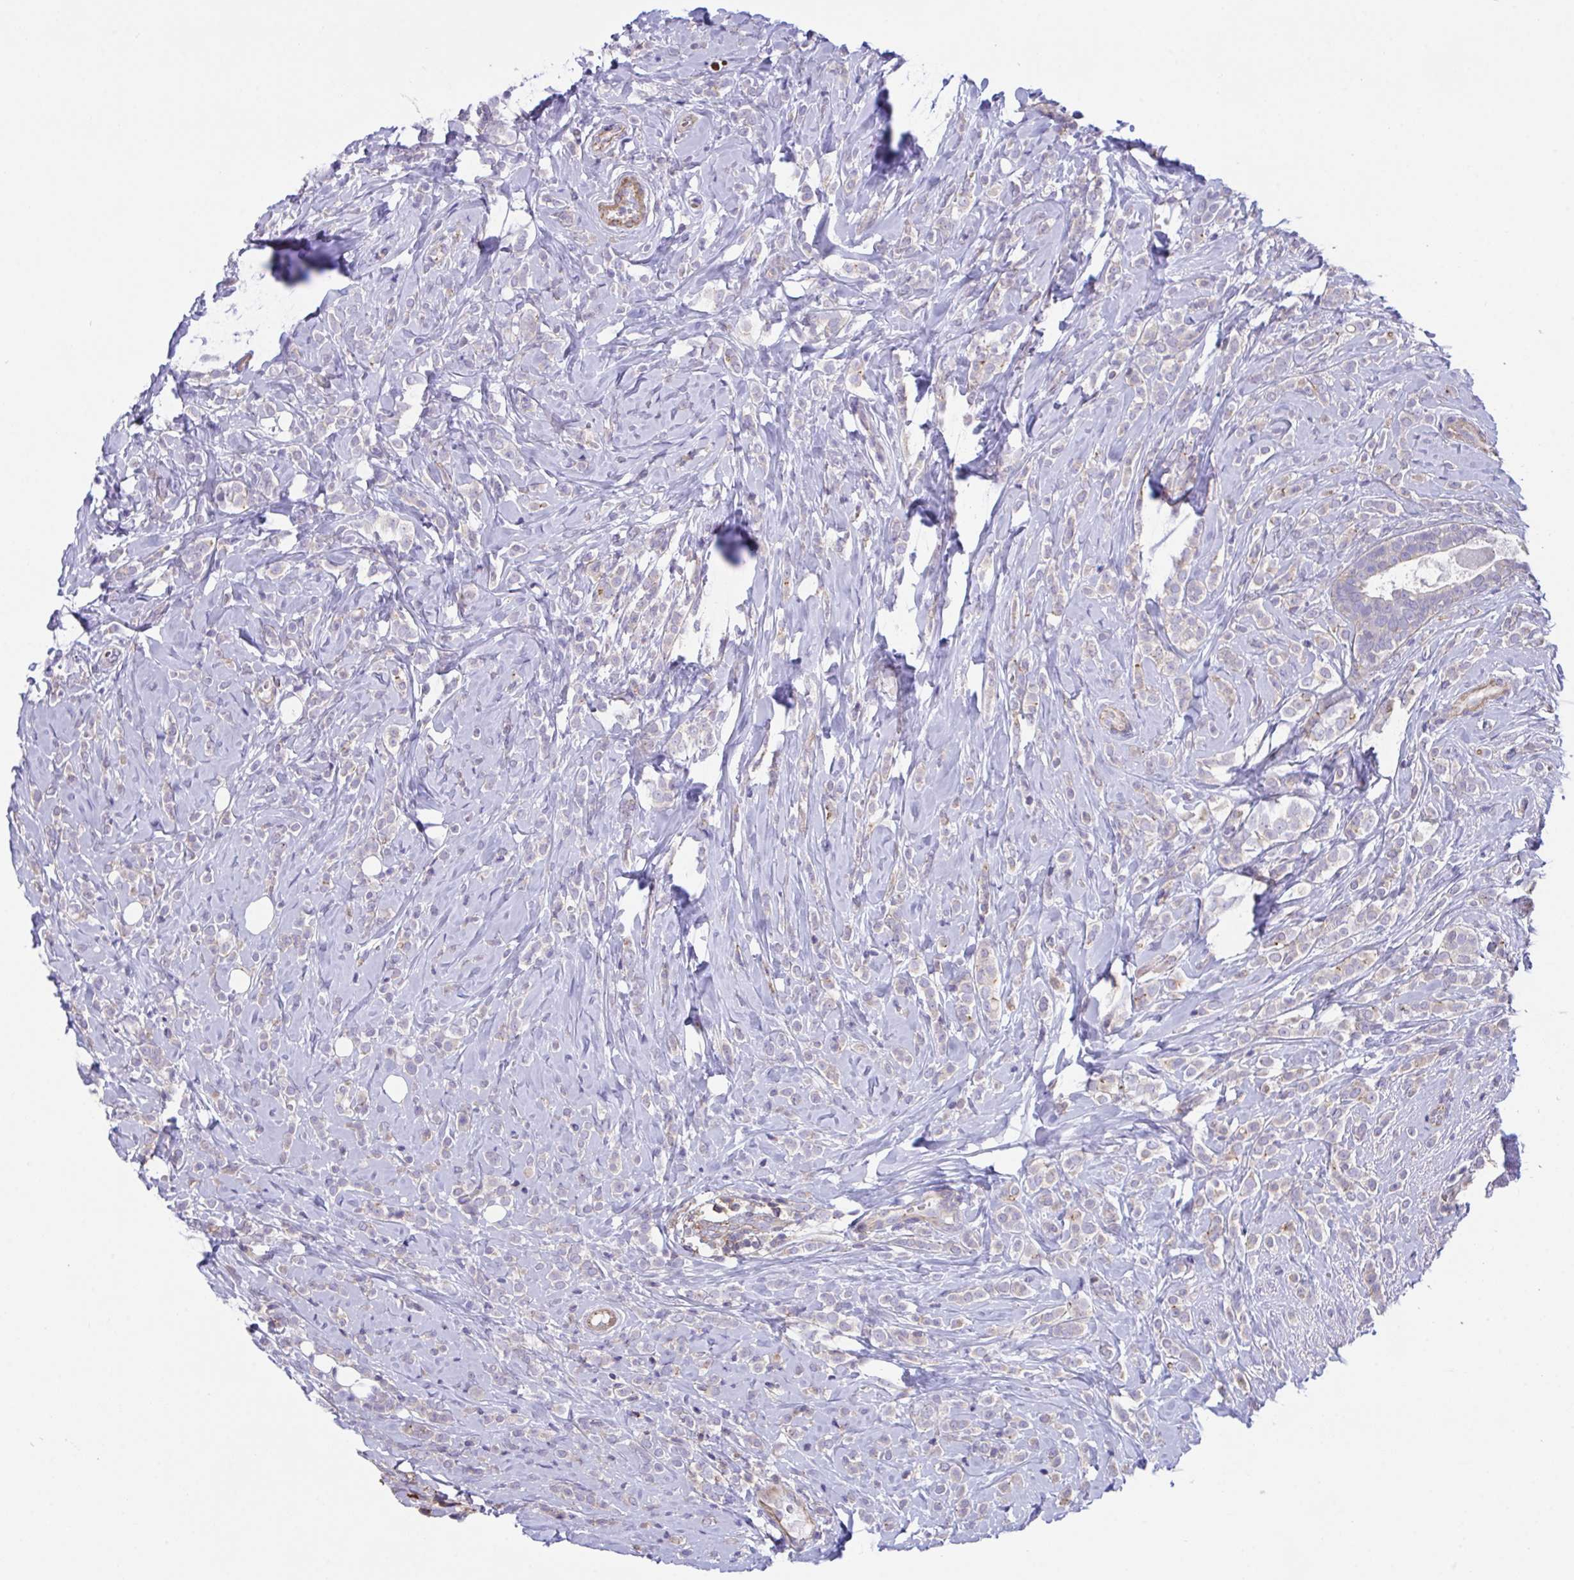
{"staining": {"intensity": "weak", "quantity": "<25%", "location": "cytoplasmic/membranous"}, "tissue": "breast cancer", "cell_type": "Tumor cells", "image_type": "cancer", "snomed": [{"axis": "morphology", "description": "Lobular carcinoma"}, {"axis": "topography", "description": "Breast"}], "caption": "IHC histopathology image of human breast cancer stained for a protein (brown), which exhibits no expression in tumor cells. The staining is performed using DAB brown chromogen with nuclei counter-stained in using hematoxylin.", "gene": "PPIH", "patient": {"sex": "female", "age": 49}}